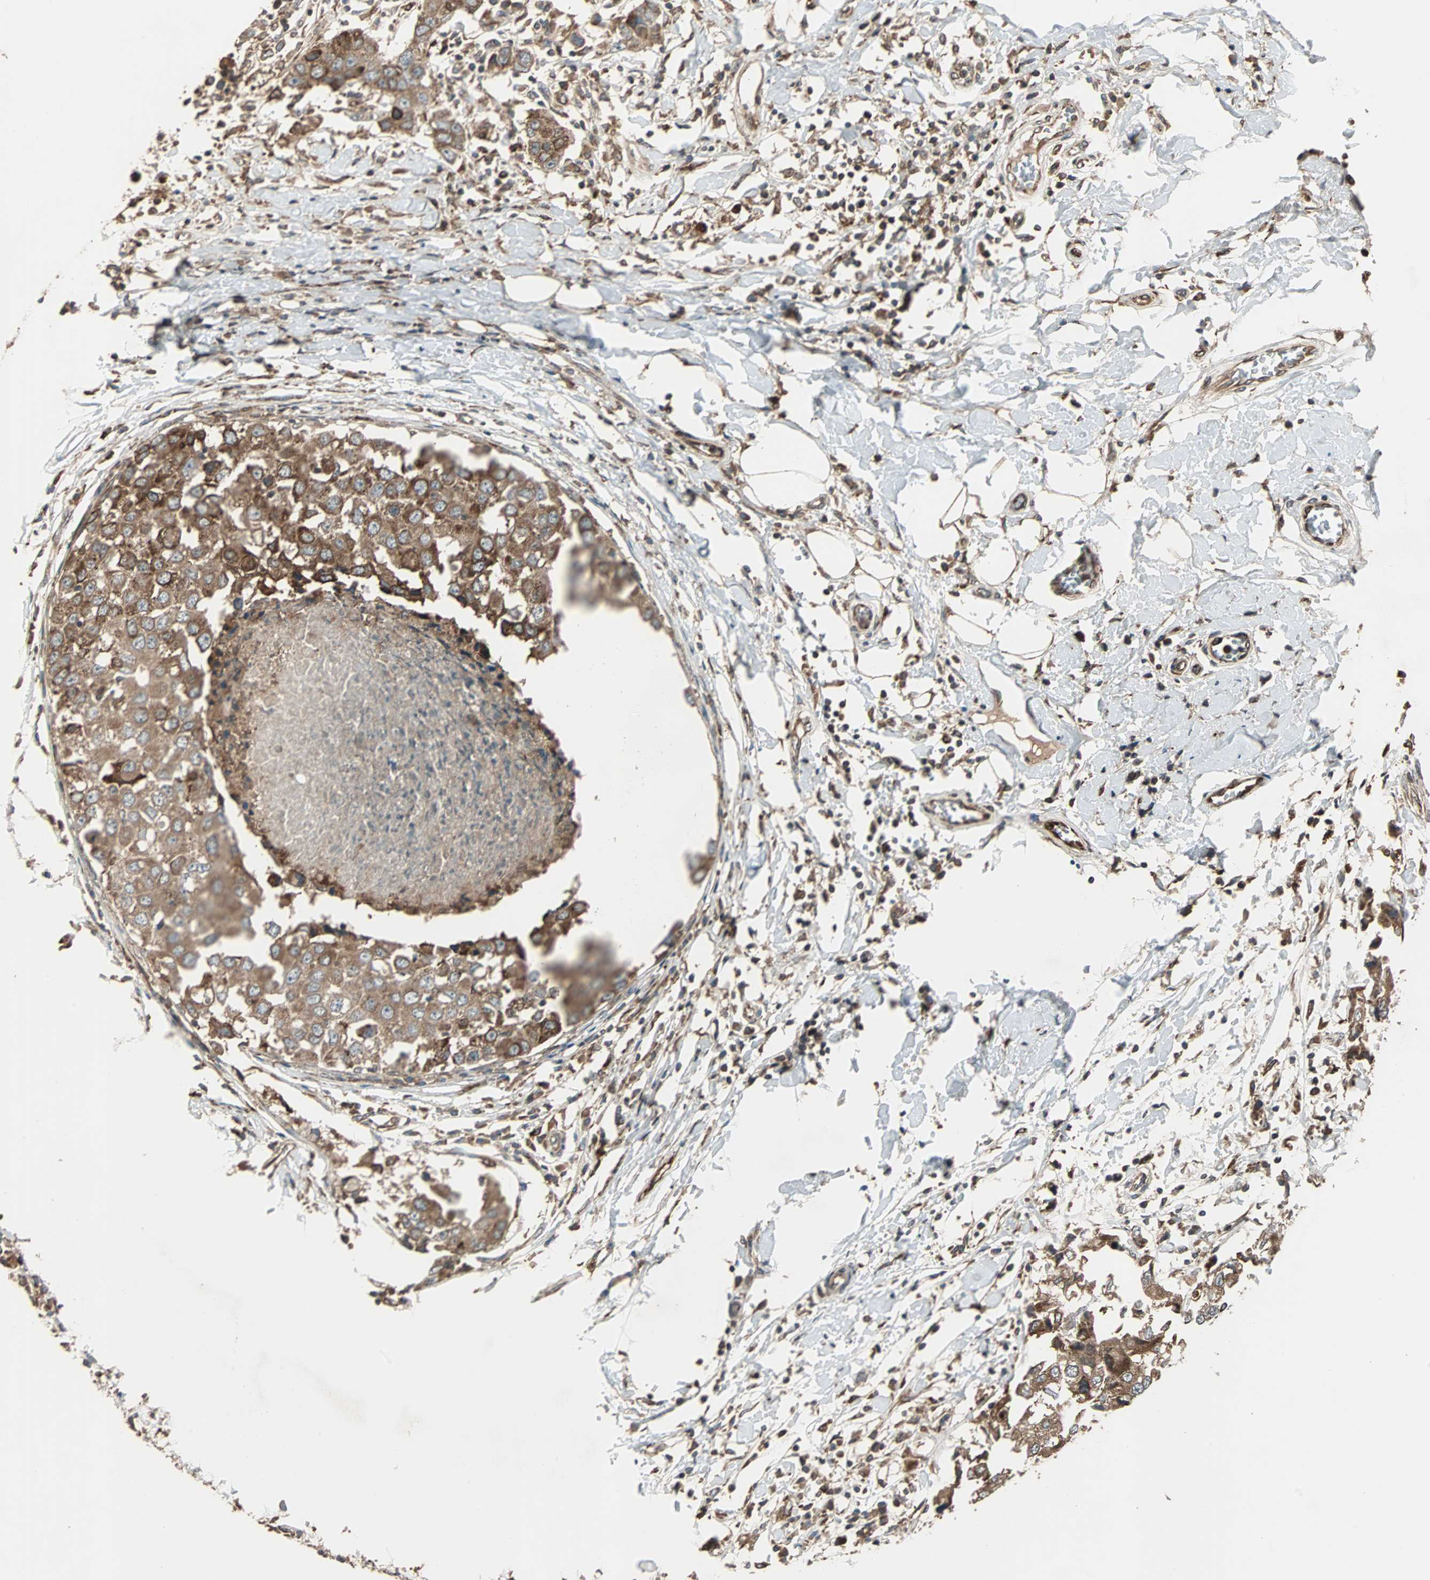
{"staining": {"intensity": "strong", "quantity": ">75%", "location": "cytoplasmic/membranous"}, "tissue": "breast cancer", "cell_type": "Tumor cells", "image_type": "cancer", "snomed": [{"axis": "morphology", "description": "Duct carcinoma"}, {"axis": "topography", "description": "Breast"}], "caption": "Immunohistochemical staining of human breast cancer (infiltrating ductal carcinoma) demonstrates high levels of strong cytoplasmic/membranous protein expression in about >75% of tumor cells. The staining was performed using DAB (3,3'-diaminobenzidine), with brown indicating positive protein expression. Nuclei are stained blue with hematoxylin.", "gene": "RAB7A", "patient": {"sex": "female", "age": 27}}